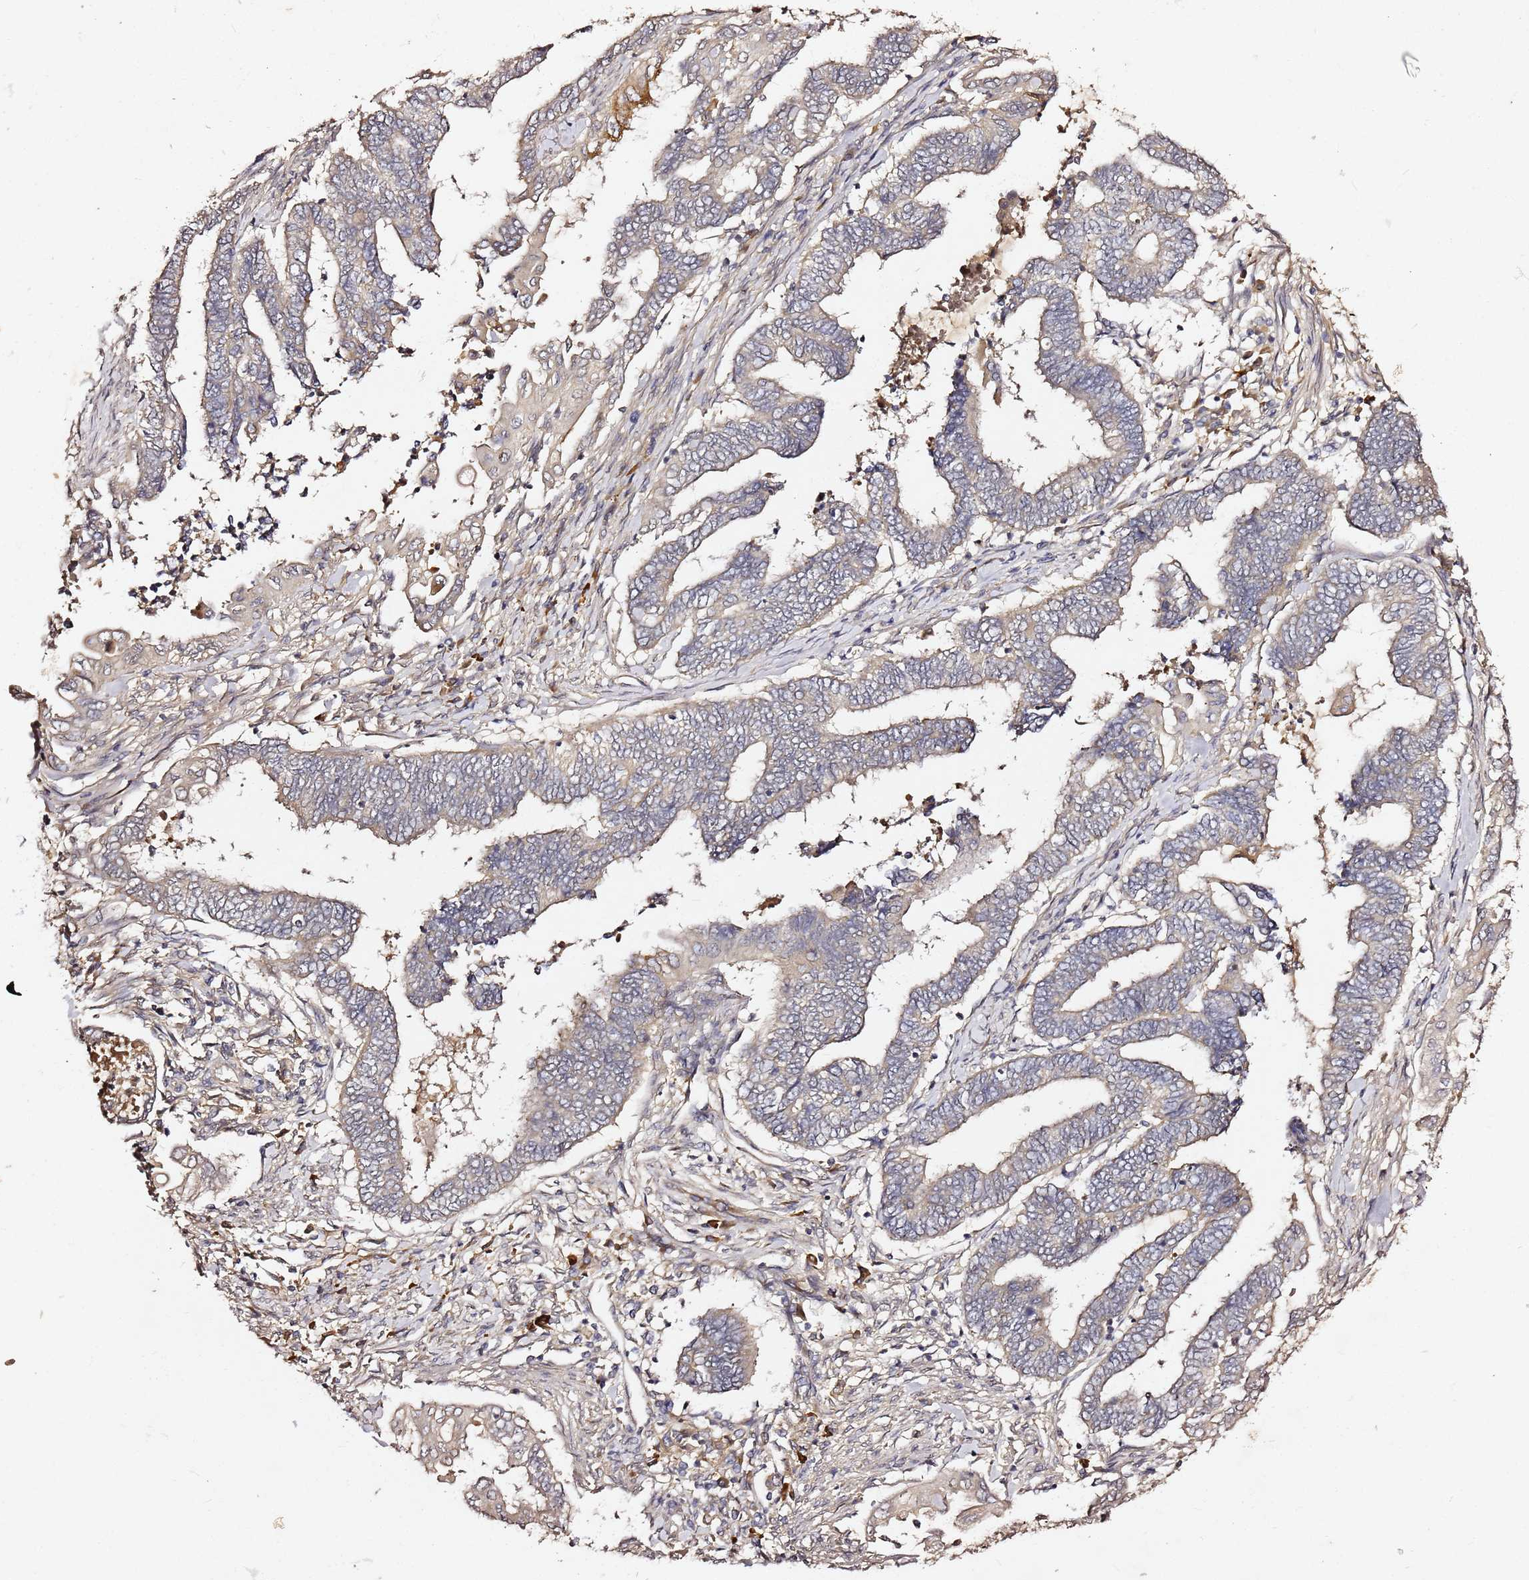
{"staining": {"intensity": "weak", "quantity": "25%-75%", "location": "cytoplasmic/membranous"}, "tissue": "endometrial cancer", "cell_type": "Tumor cells", "image_type": "cancer", "snomed": [{"axis": "morphology", "description": "Adenocarcinoma, NOS"}, {"axis": "topography", "description": "Uterus"}, {"axis": "topography", "description": "Endometrium"}], "caption": "A brown stain highlights weak cytoplasmic/membranous staining of a protein in human endometrial cancer (adenocarcinoma) tumor cells. (IHC, brightfield microscopy, high magnification).", "gene": "C6orf136", "patient": {"sex": "female", "age": 70}}